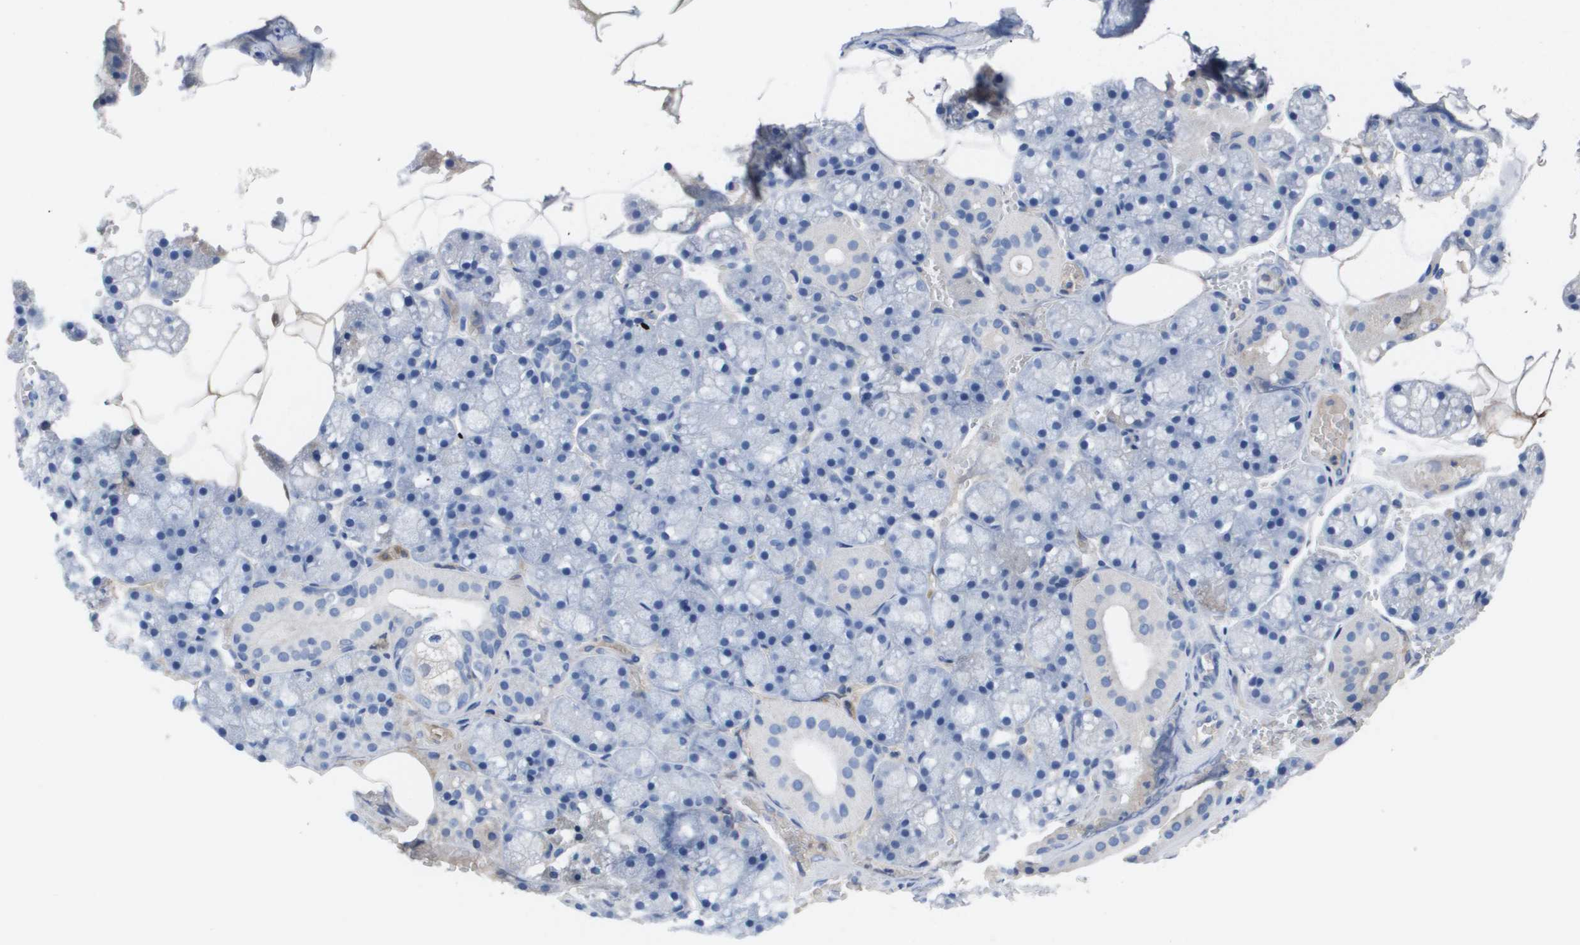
{"staining": {"intensity": "weak", "quantity": "<25%", "location": "cytoplasmic/membranous"}, "tissue": "salivary gland", "cell_type": "Glandular cells", "image_type": "normal", "snomed": [{"axis": "morphology", "description": "Normal tissue, NOS"}, {"axis": "topography", "description": "Salivary gland"}], "caption": "The histopathology image displays no significant expression in glandular cells of salivary gland. (Brightfield microscopy of DAB (3,3'-diaminobenzidine) immunohistochemistry (IHC) at high magnification).", "gene": "SERPINA6", "patient": {"sex": "male", "age": 62}}